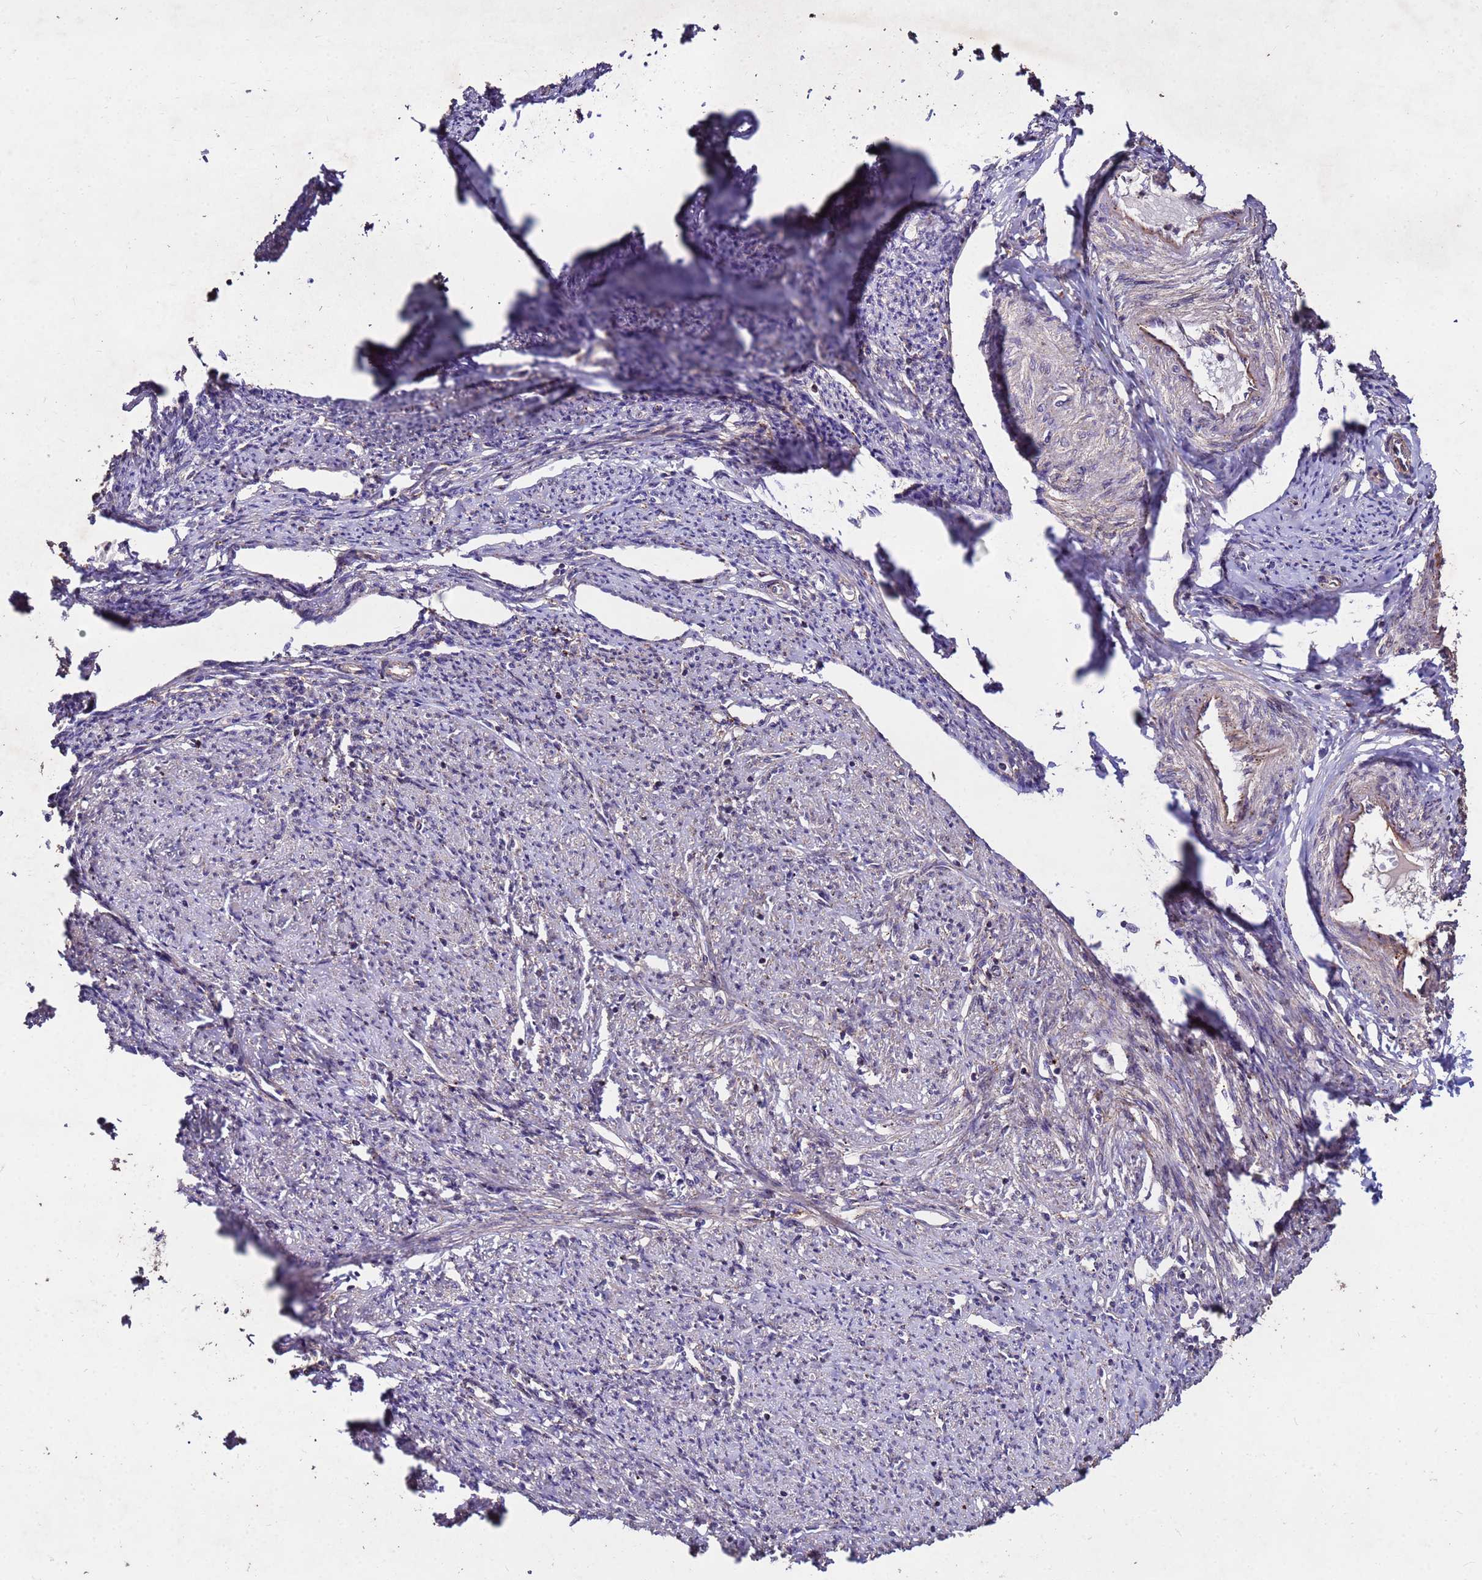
{"staining": {"intensity": "moderate", "quantity": "<25%", "location": "cytoplasmic/membranous"}, "tissue": "smooth muscle", "cell_type": "Smooth muscle cells", "image_type": "normal", "snomed": [{"axis": "morphology", "description": "Normal tissue, NOS"}, {"axis": "topography", "description": "Smooth muscle"}, {"axis": "topography", "description": "Uterus"}], "caption": "Immunohistochemical staining of benign smooth muscle demonstrates low levels of moderate cytoplasmic/membranous expression in about <25% of smooth muscle cells.", "gene": "TOR4A", "patient": {"sex": "female", "age": 59}}